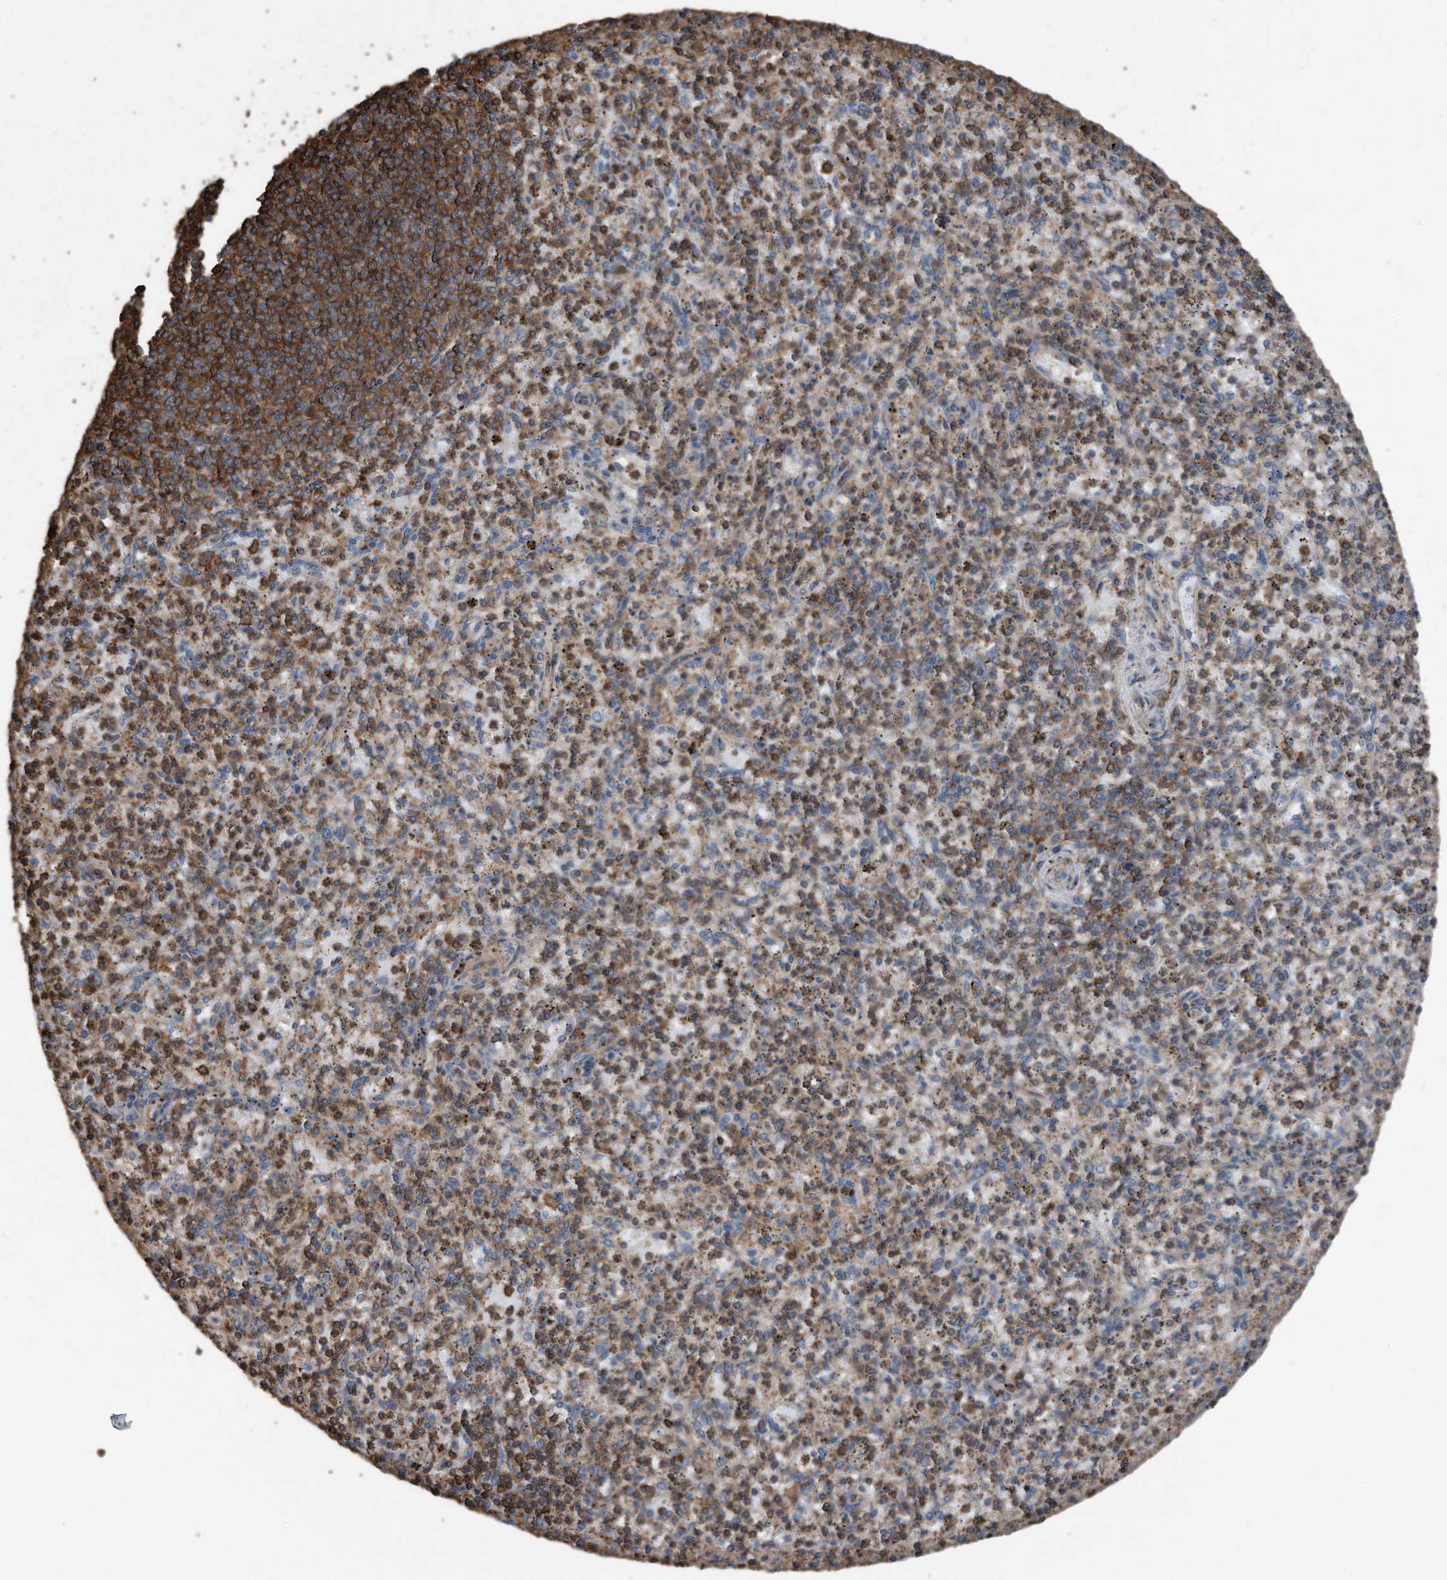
{"staining": {"intensity": "moderate", "quantity": ">75%", "location": "cytoplasmic/membranous"}, "tissue": "spleen", "cell_type": "Cells in red pulp", "image_type": "normal", "snomed": [{"axis": "morphology", "description": "Normal tissue, NOS"}, {"axis": "topography", "description": "Spleen"}], "caption": "Immunohistochemical staining of normal spleen exhibits medium levels of moderate cytoplasmic/membranous expression in about >75% of cells in red pulp.", "gene": "RSPO3", "patient": {"sex": "male", "age": 72}}